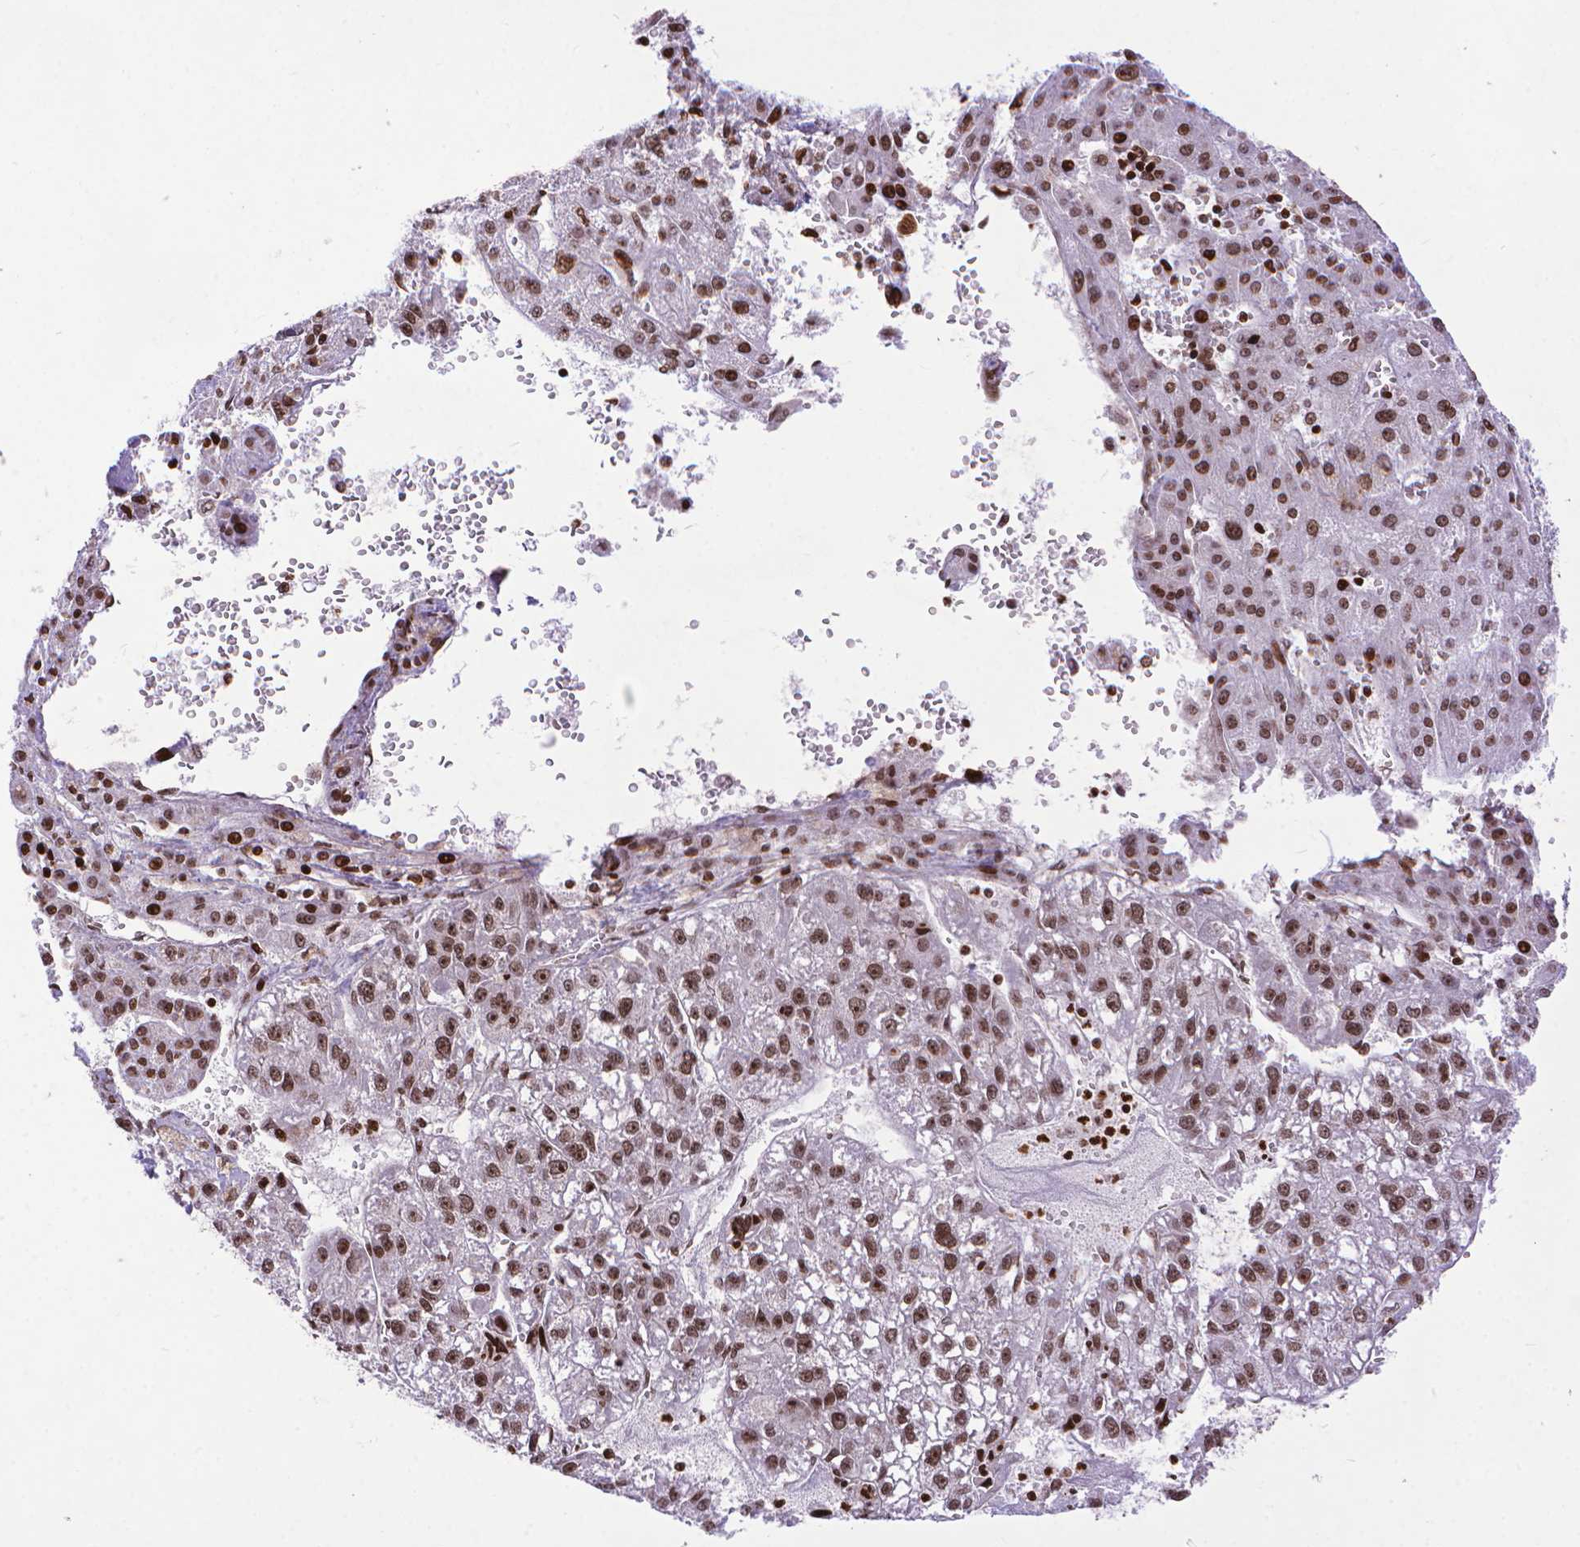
{"staining": {"intensity": "moderate", "quantity": ">75%", "location": "nuclear"}, "tissue": "liver cancer", "cell_type": "Tumor cells", "image_type": "cancer", "snomed": [{"axis": "morphology", "description": "Carcinoma, Hepatocellular, NOS"}, {"axis": "topography", "description": "Liver"}], "caption": "Protein expression analysis of human liver cancer (hepatocellular carcinoma) reveals moderate nuclear staining in approximately >75% of tumor cells. The protein is shown in brown color, while the nuclei are stained blue.", "gene": "AMER1", "patient": {"sex": "female", "age": 70}}